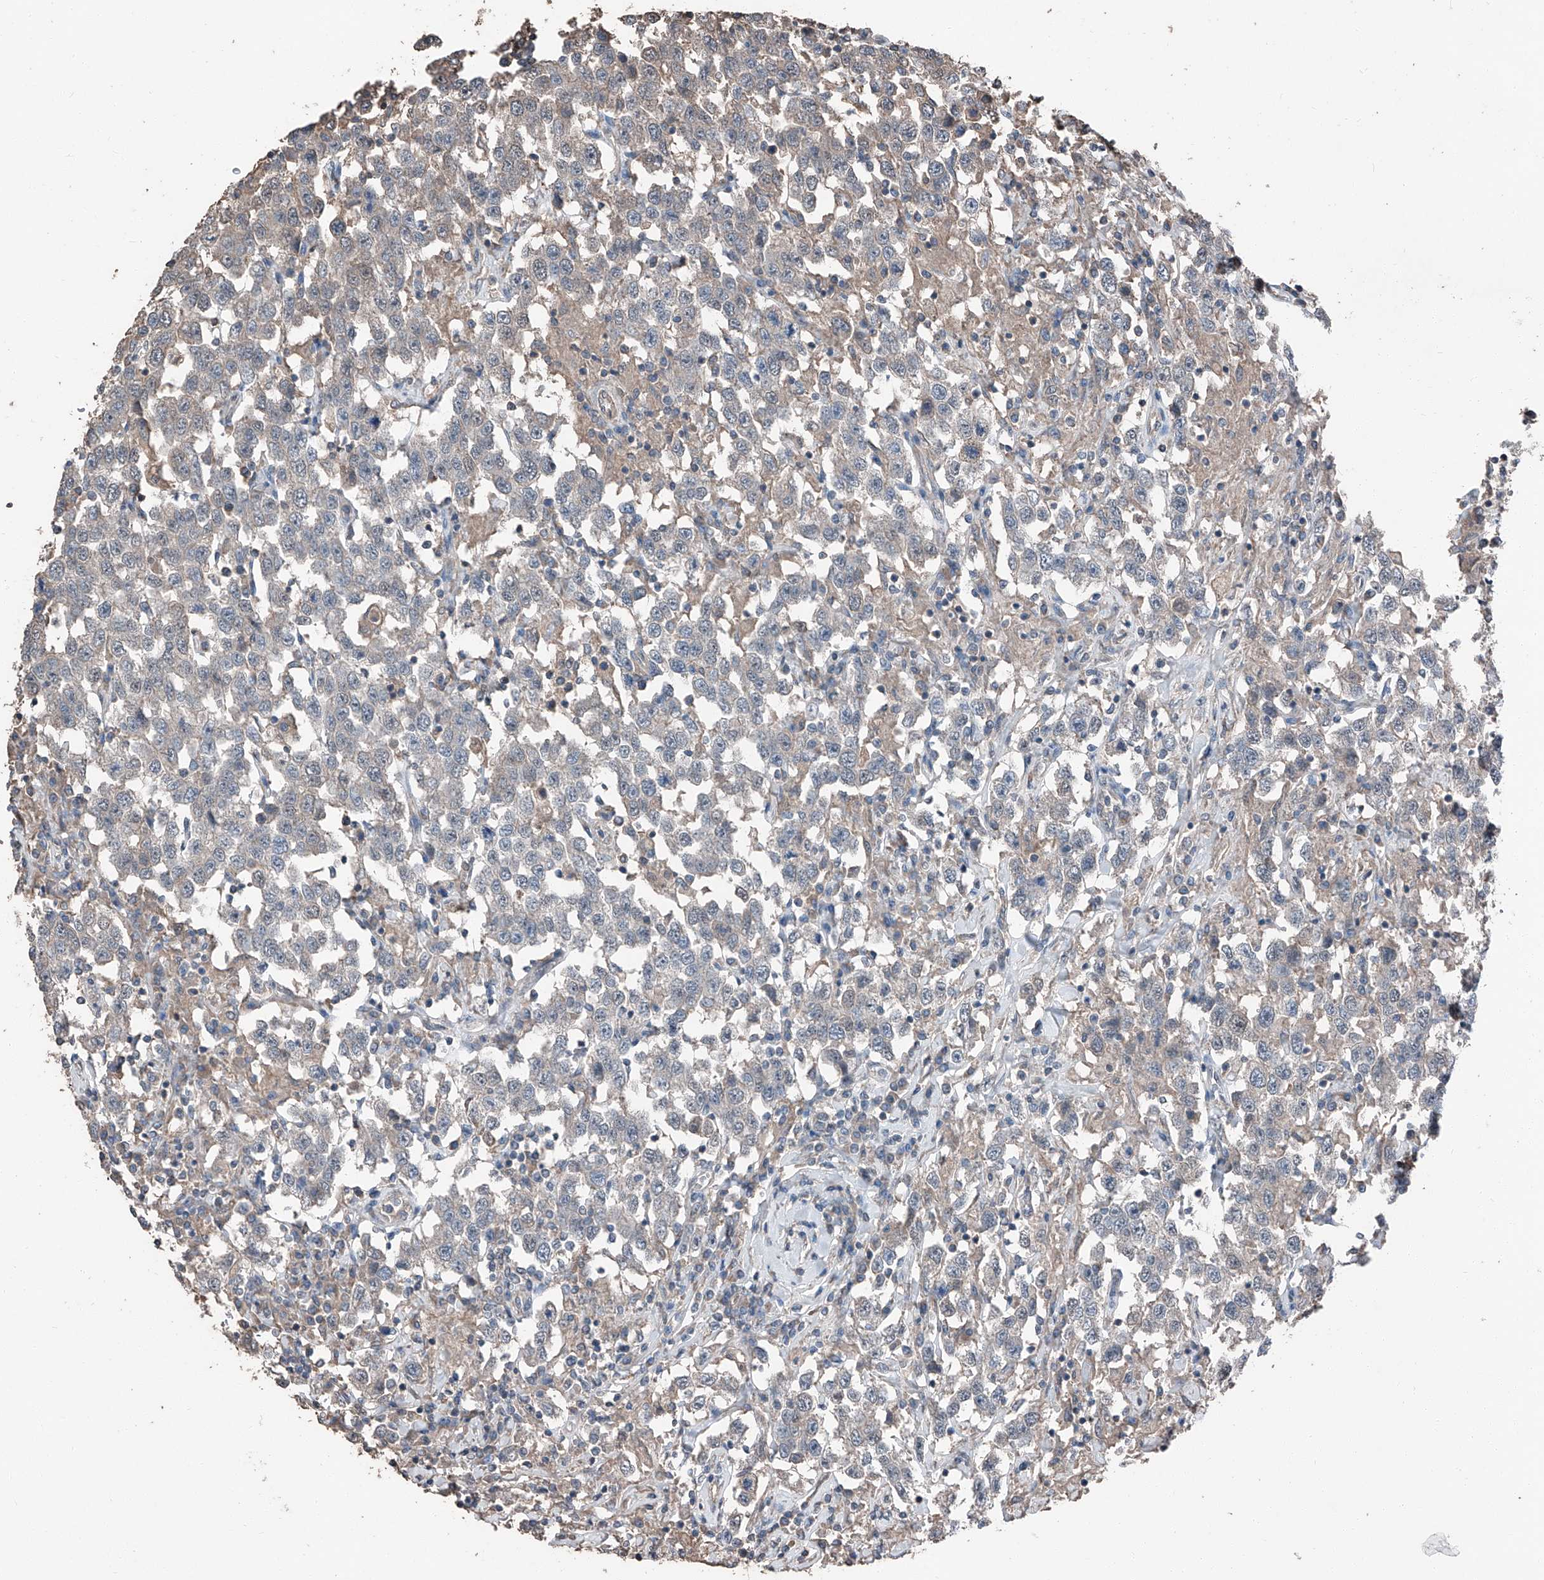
{"staining": {"intensity": "negative", "quantity": "none", "location": "none"}, "tissue": "testis cancer", "cell_type": "Tumor cells", "image_type": "cancer", "snomed": [{"axis": "morphology", "description": "Seminoma, NOS"}, {"axis": "topography", "description": "Testis"}], "caption": "The histopathology image displays no staining of tumor cells in testis cancer (seminoma). (DAB immunohistochemistry, high magnification).", "gene": "MAMLD1", "patient": {"sex": "male", "age": 41}}